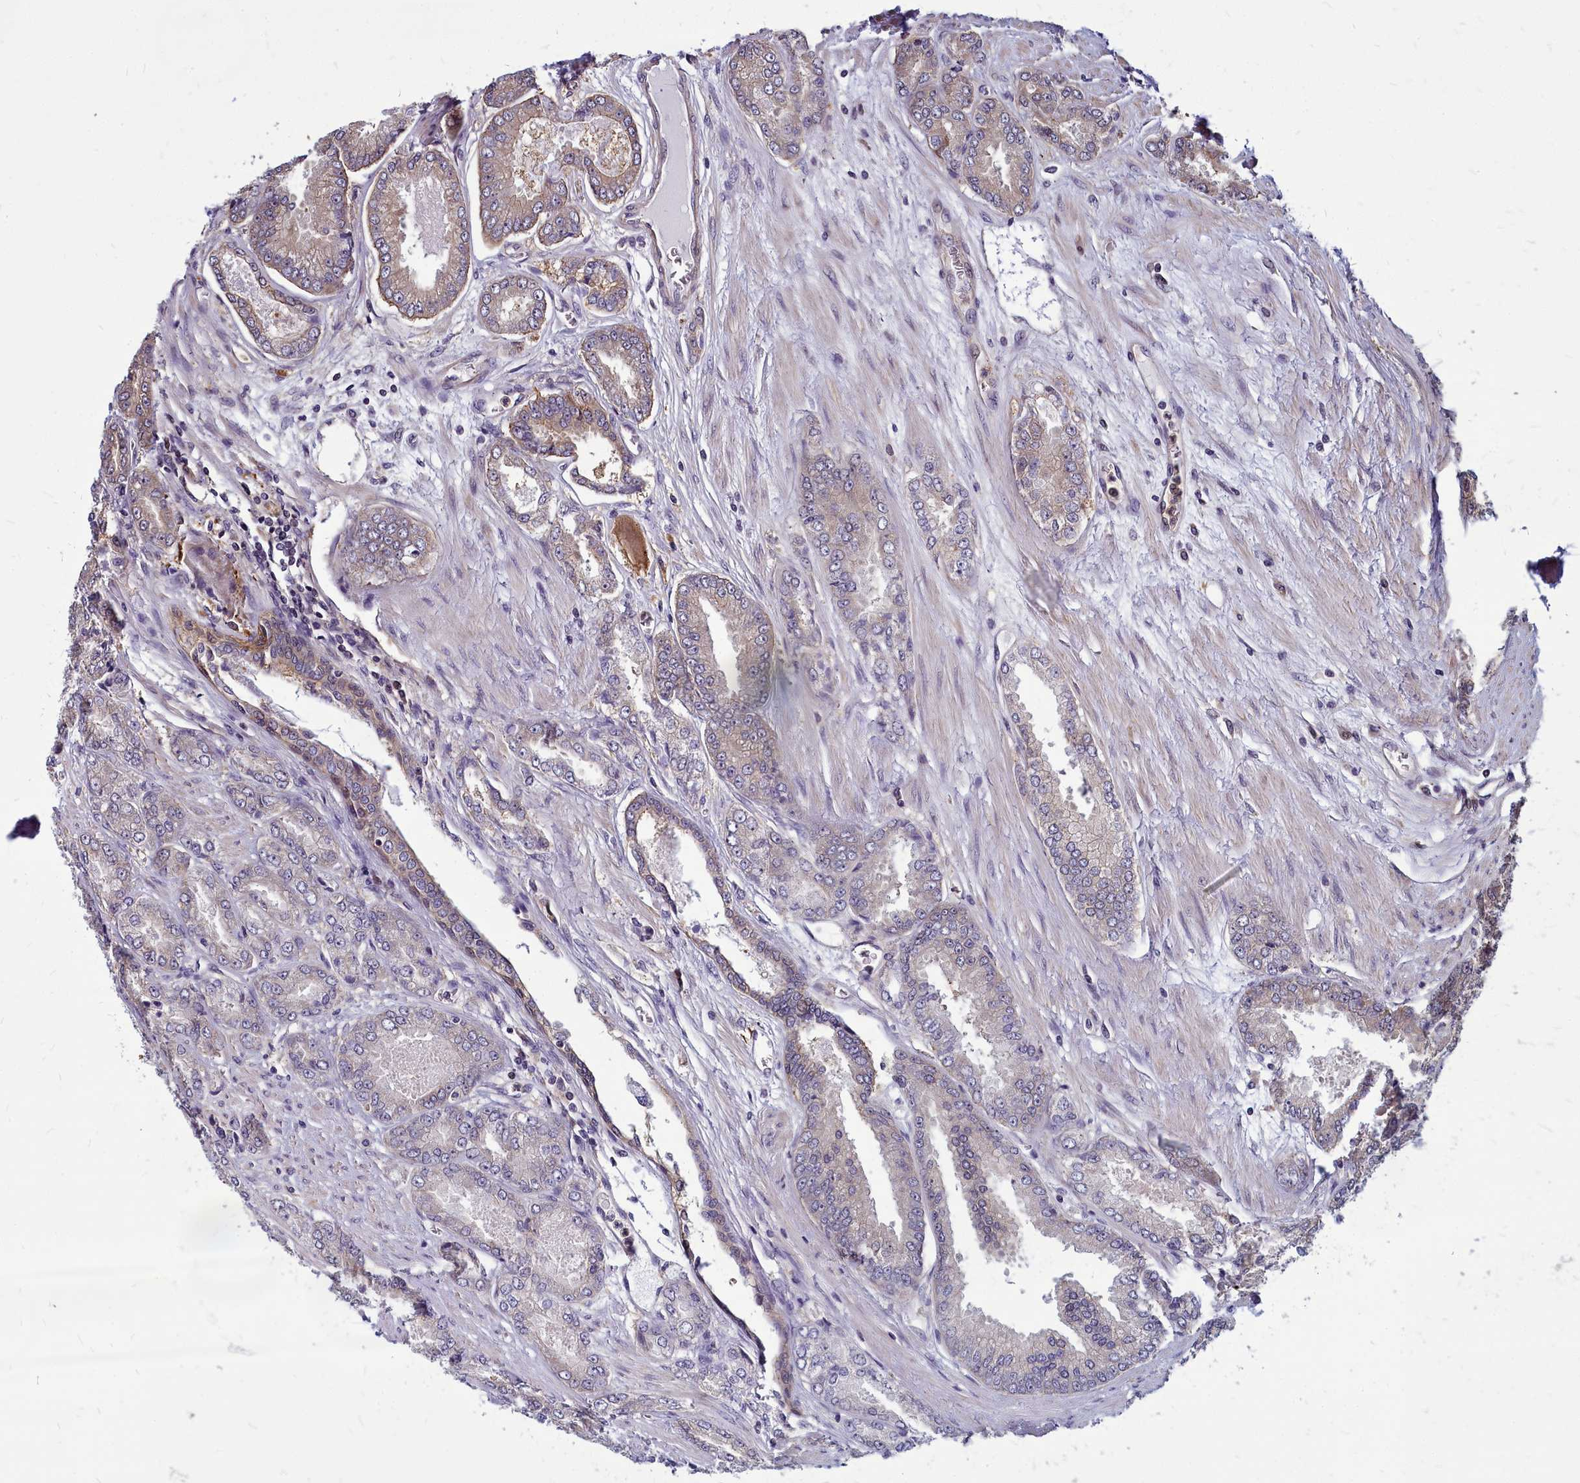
{"staining": {"intensity": "weak", "quantity": "25%-75%", "location": "cytoplasmic/membranous"}, "tissue": "prostate cancer", "cell_type": "Tumor cells", "image_type": "cancer", "snomed": [{"axis": "morphology", "description": "Adenocarcinoma, High grade"}, {"axis": "topography", "description": "Prostate"}], "caption": "Immunohistochemical staining of prostate high-grade adenocarcinoma exhibits weak cytoplasmic/membranous protein staining in approximately 25%-75% of tumor cells.", "gene": "TTC5", "patient": {"sex": "male", "age": 74}}